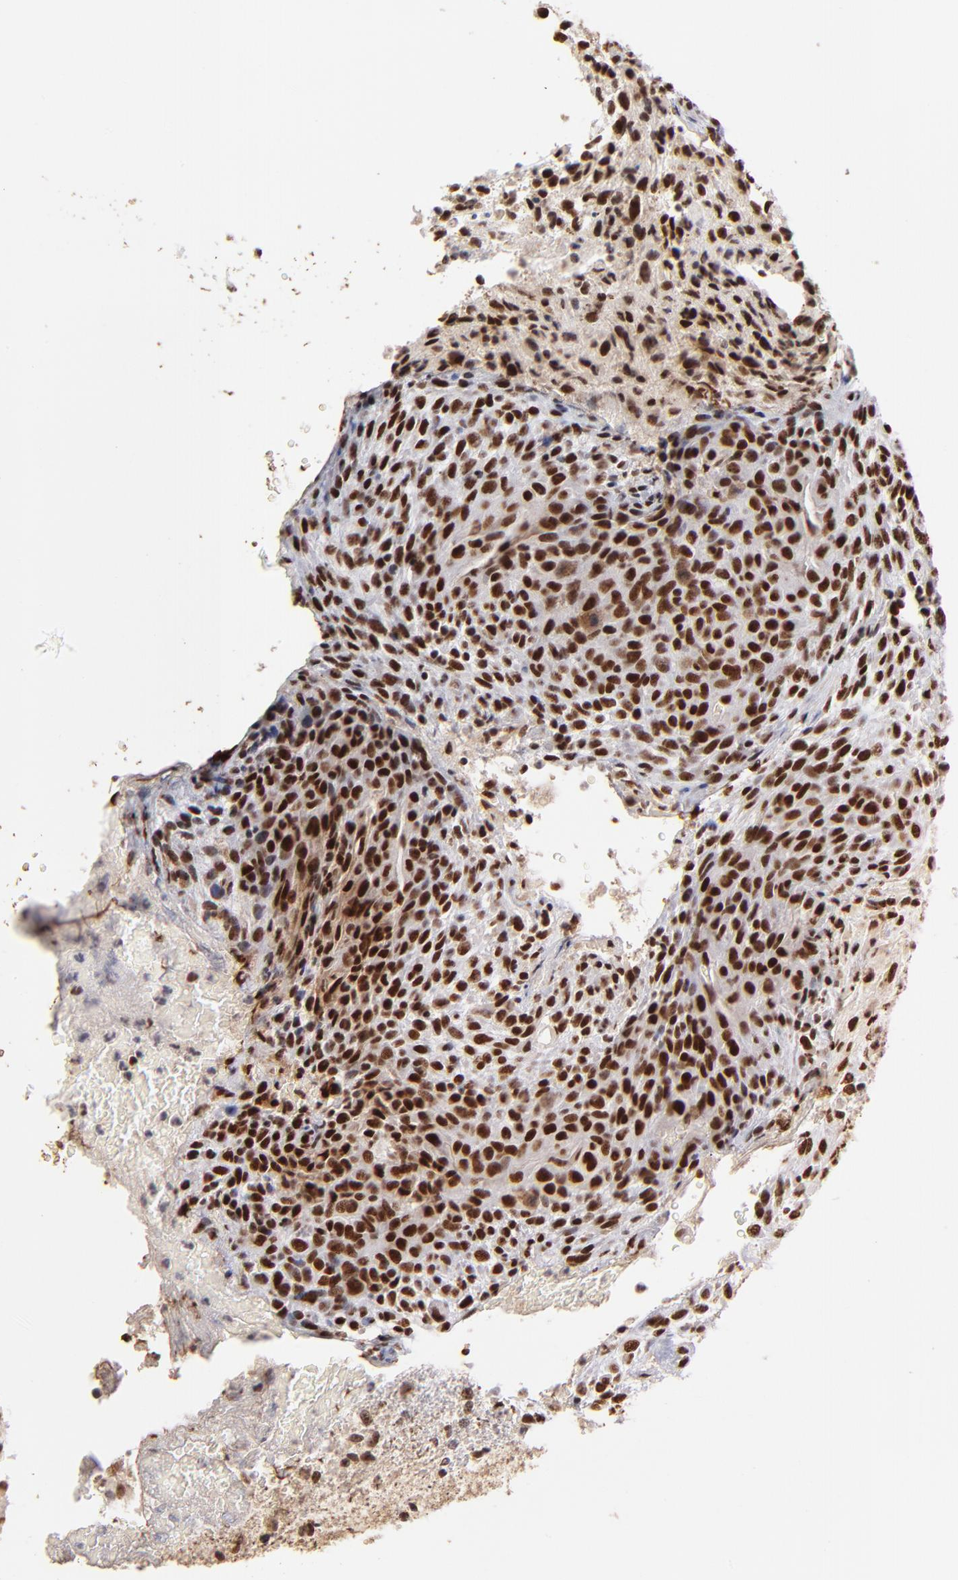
{"staining": {"intensity": "strong", "quantity": ">75%", "location": "nuclear"}, "tissue": "glioma", "cell_type": "Tumor cells", "image_type": "cancer", "snomed": [{"axis": "morphology", "description": "Glioma, malignant, High grade"}, {"axis": "topography", "description": "Cerebral cortex"}], "caption": "Protein expression analysis of high-grade glioma (malignant) shows strong nuclear expression in approximately >75% of tumor cells. (DAB = brown stain, brightfield microscopy at high magnification).", "gene": "ZNF146", "patient": {"sex": "female", "age": 55}}